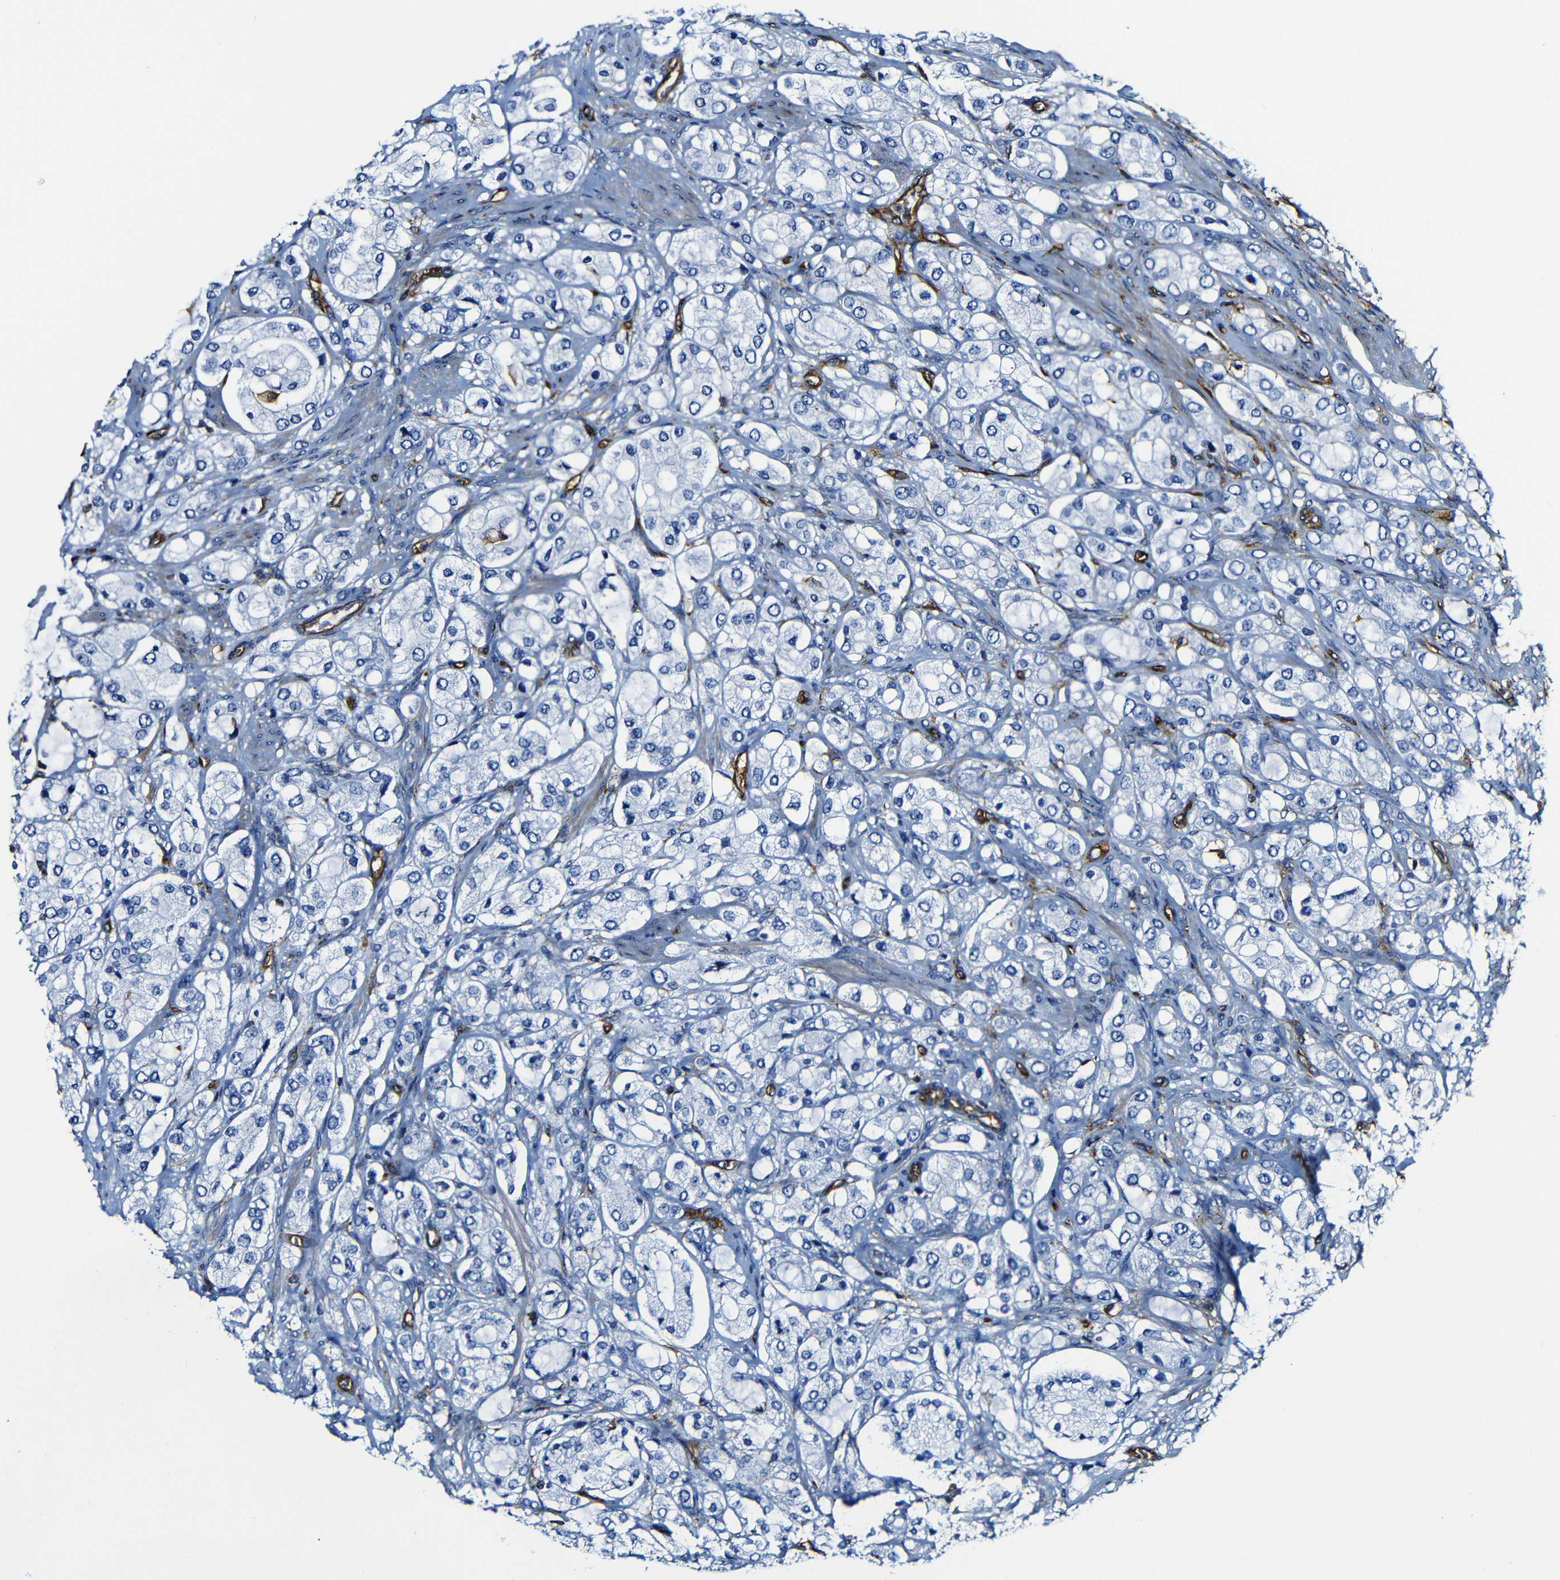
{"staining": {"intensity": "negative", "quantity": "none", "location": "none"}, "tissue": "prostate cancer", "cell_type": "Tumor cells", "image_type": "cancer", "snomed": [{"axis": "morphology", "description": "Adenocarcinoma, High grade"}, {"axis": "topography", "description": "Prostate"}], "caption": "Immunohistochemistry (IHC) of prostate high-grade adenocarcinoma exhibits no expression in tumor cells. The staining was performed using DAB to visualize the protein expression in brown, while the nuclei were stained in blue with hematoxylin (Magnification: 20x).", "gene": "MSN", "patient": {"sex": "male", "age": 65}}